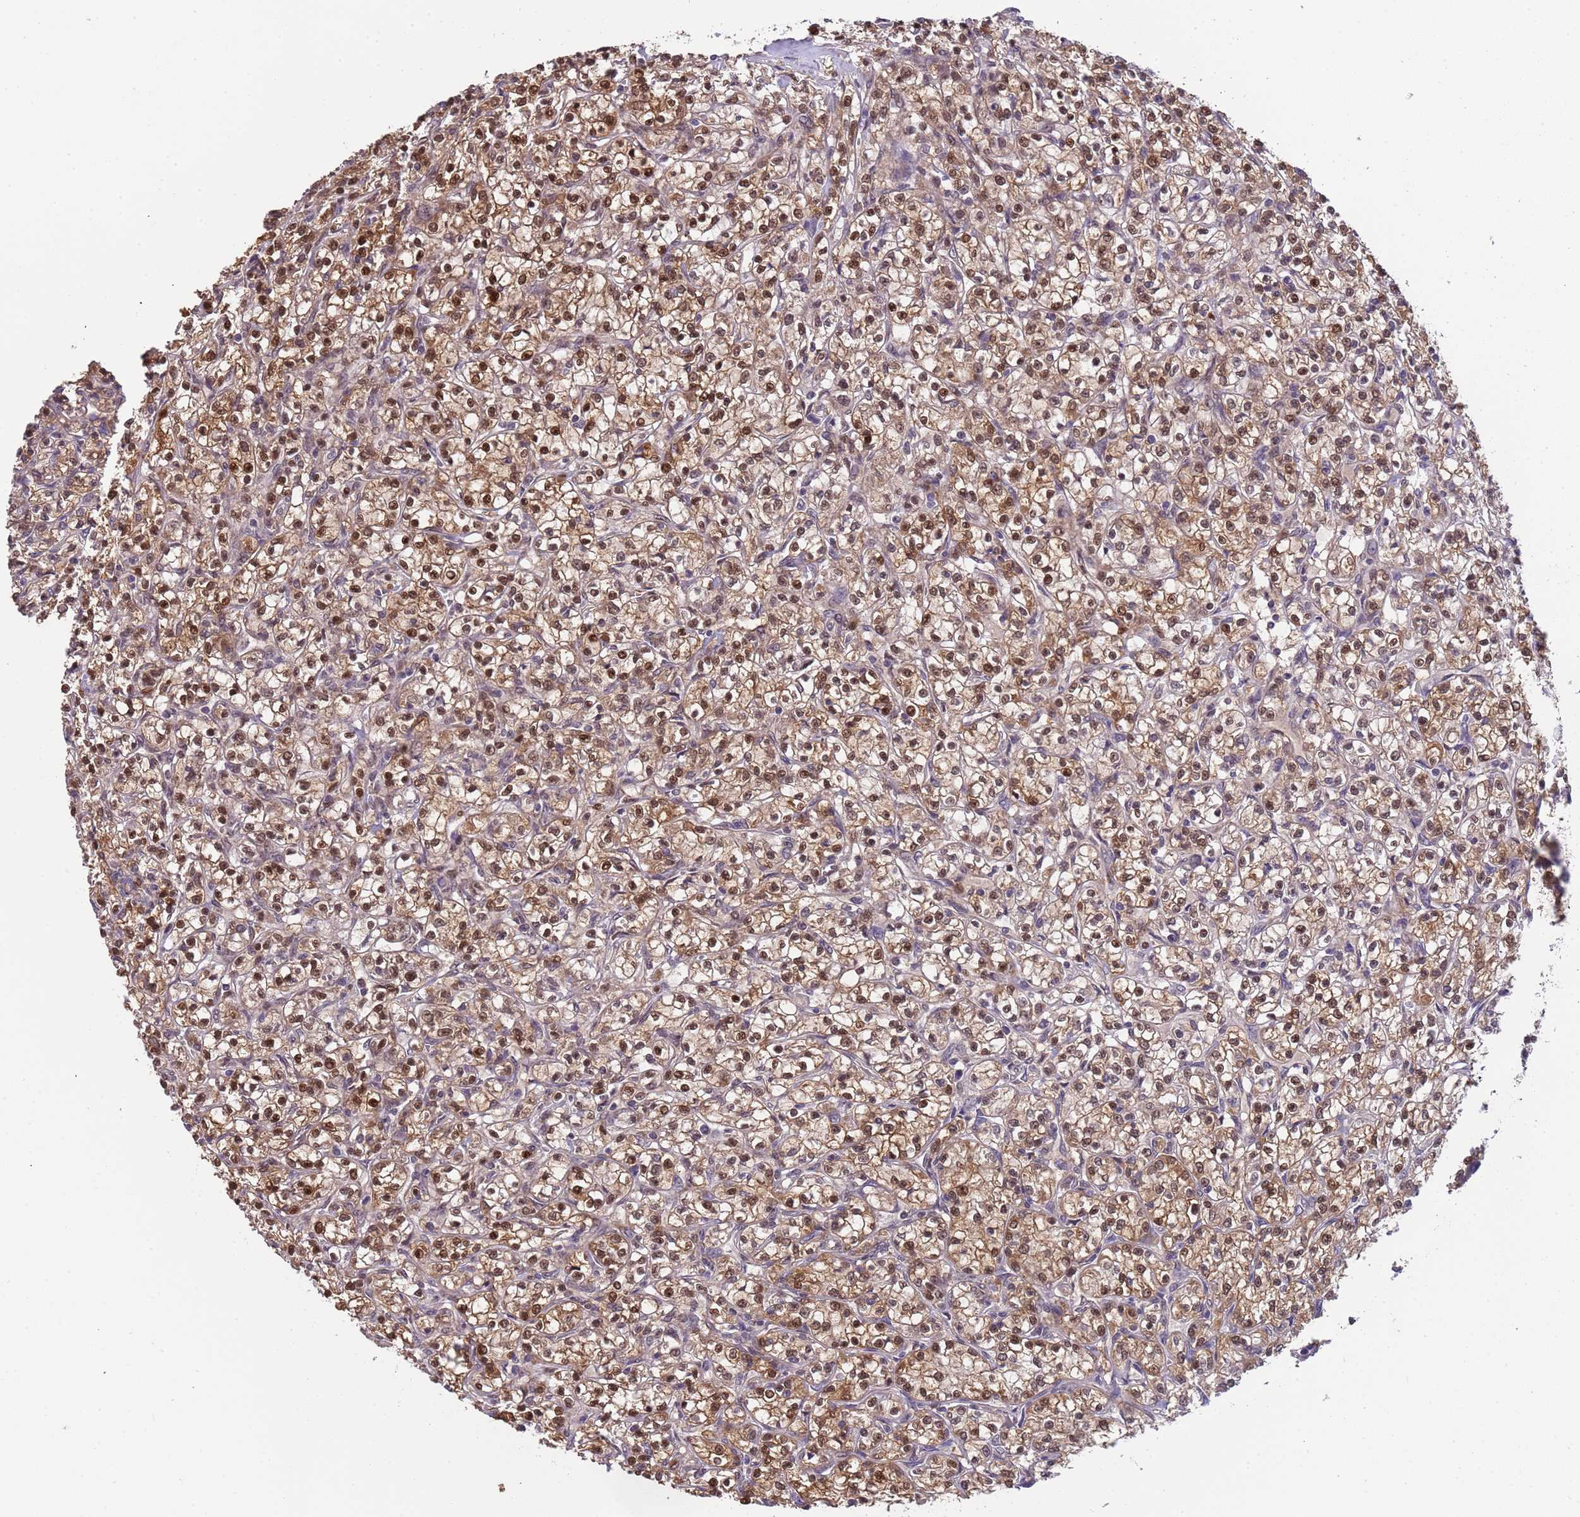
{"staining": {"intensity": "moderate", "quantity": ">75%", "location": "cytoplasmic/membranous,nuclear"}, "tissue": "renal cancer", "cell_type": "Tumor cells", "image_type": "cancer", "snomed": [{"axis": "morphology", "description": "Adenocarcinoma, NOS"}, {"axis": "topography", "description": "Kidney"}], "caption": "DAB immunohistochemical staining of renal cancer (adenocarcinoma) reveals moderate cytoplasmic/membranous and nuclear protein positivity in about >75% of tumor cells. The protein is shown in brown color, while the nuclei are stained blue.", "gene": "ZBTB5", "patient": {"sex": "female", "age": 59}}